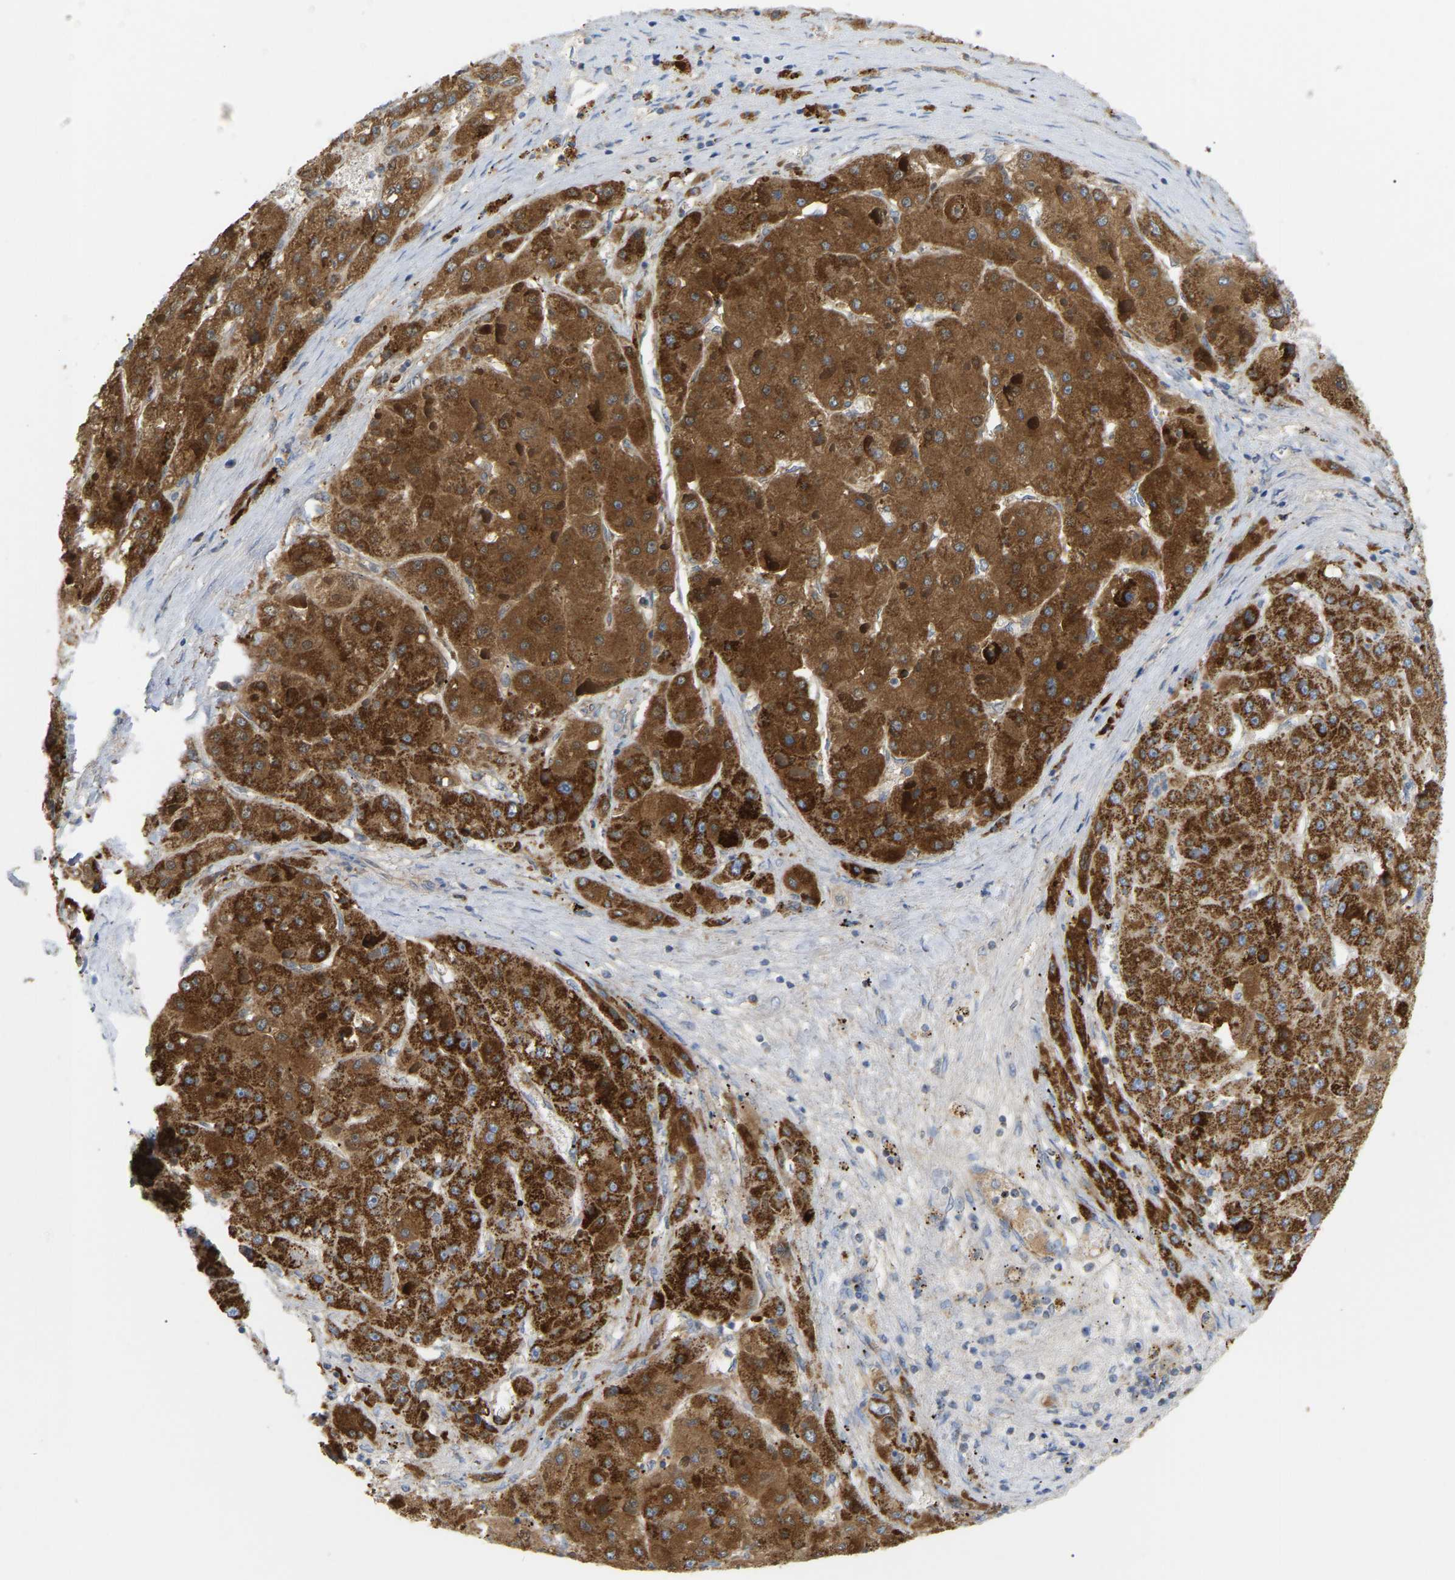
{"staining": {"intensity": "strong", "quantity": ">75%", "location": "cytoplasmic/membranous"}, "tissue": "liver cancer", "cell_type": "Tumor cells", "image_type": "cancer", "snomed": [{"axis": "morphology", "description": "Carcinoma, Hepatocellular, NOS"}, {"axis": "topography", "description": "Liver"}], "caption": "Hepatocellular carcinoma (liver) stained with DAB IHC reveals high levels of strong cytoplasmic/membranous positivity in about >75% of tumor cells. (Brightfield microscopy of DAB IHC at high magnification).", "gene": "HIBADH", "patient": {"sex": "female", "age": 73}}